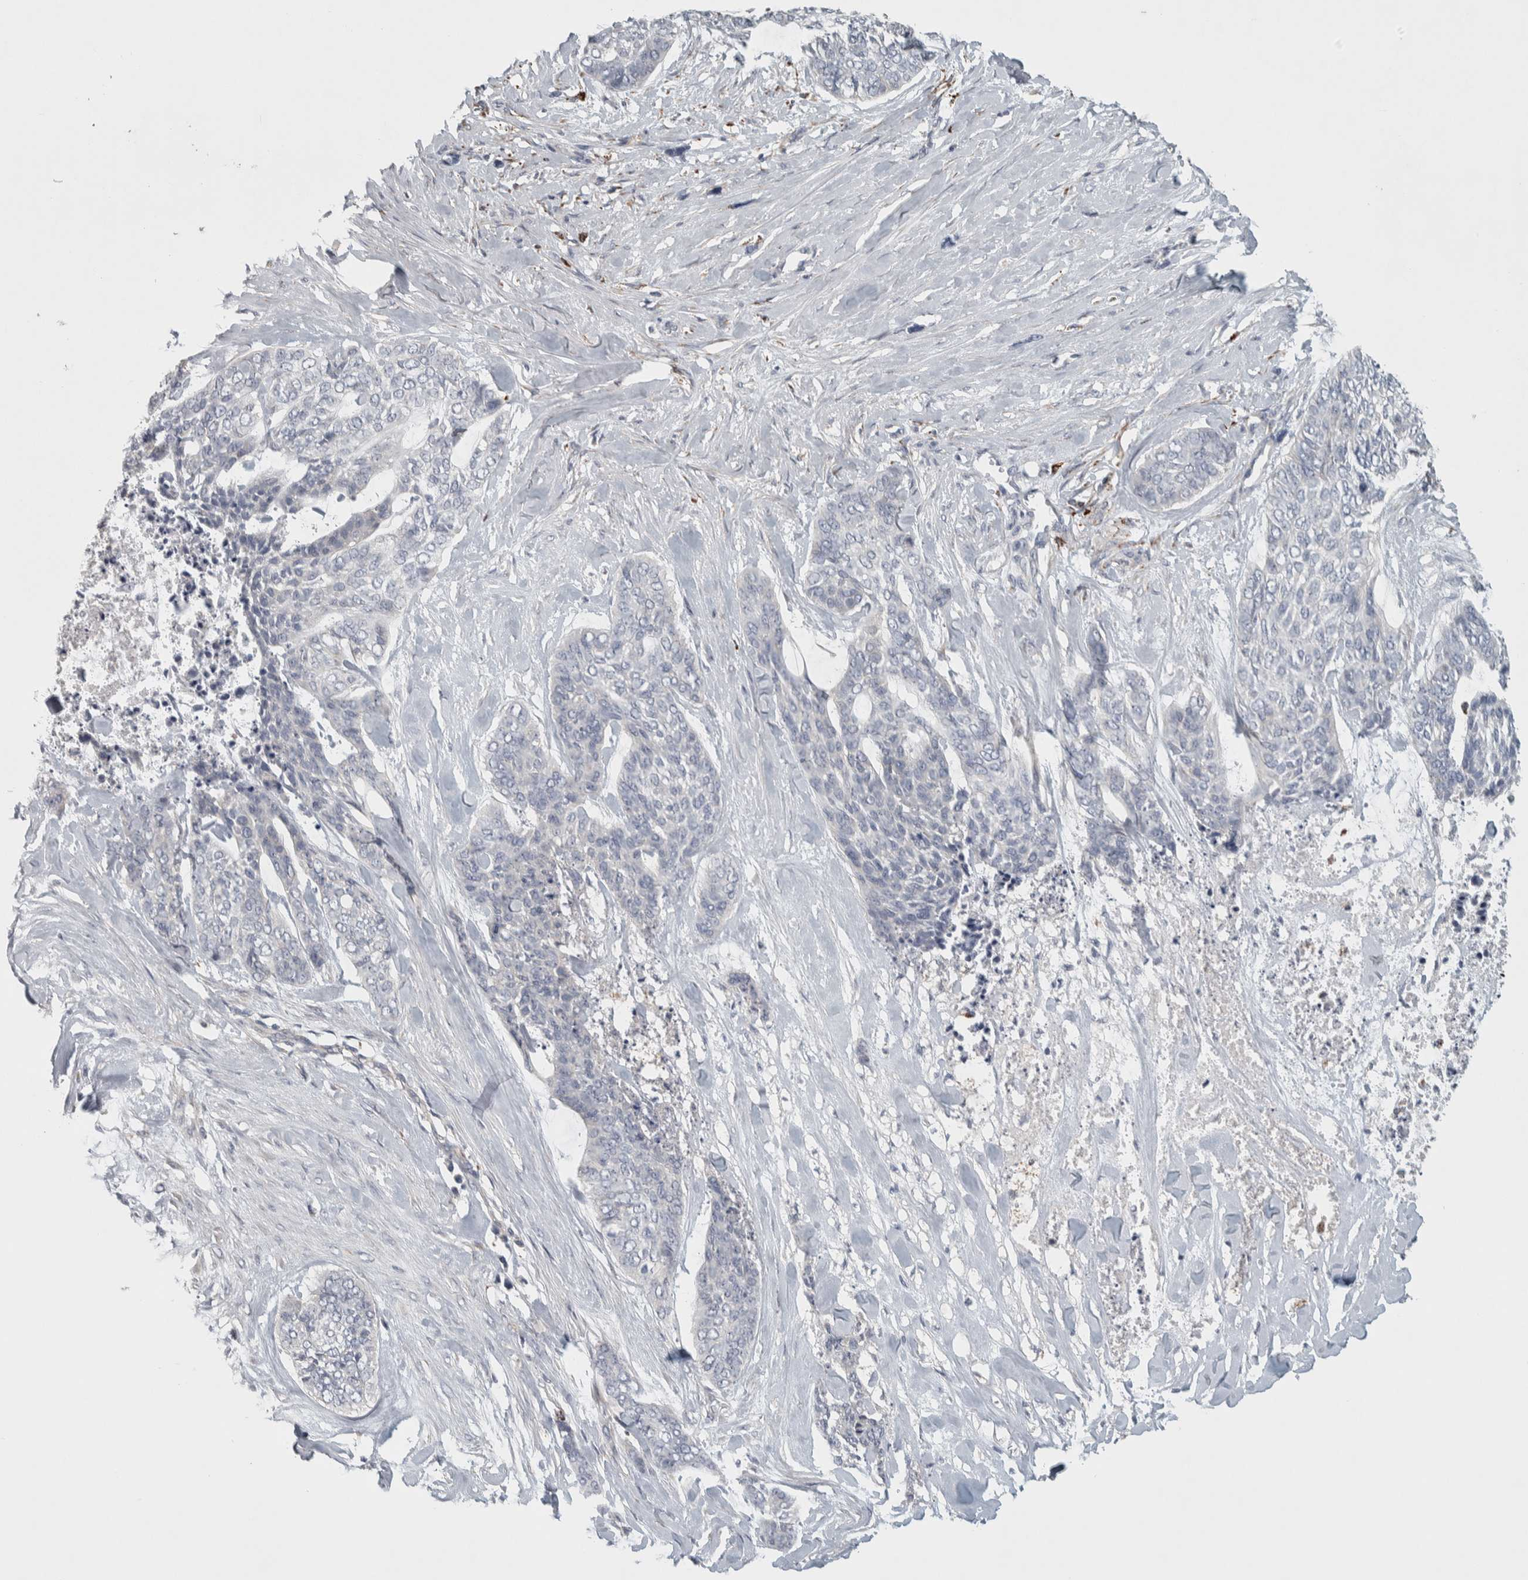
{"staining": {"intensity": "negative", "quantity": "none", "location": "none"}, "tissue": "skin cancer", "cell_type": "Tumor cells", "image_type": "cancer", "snomed": [{"axis": "morphology", "description": "Basal cell carcinoma"}, {"axis": "topography", "description": "Skin"}], "caption": "Skin cancer (basal cell carcinoma) stained for a protein using immunohistochemistry exhibits no expression tumor cells.", "gene": "FAM78A", "patient": {"sex": "female", "age": 64}}